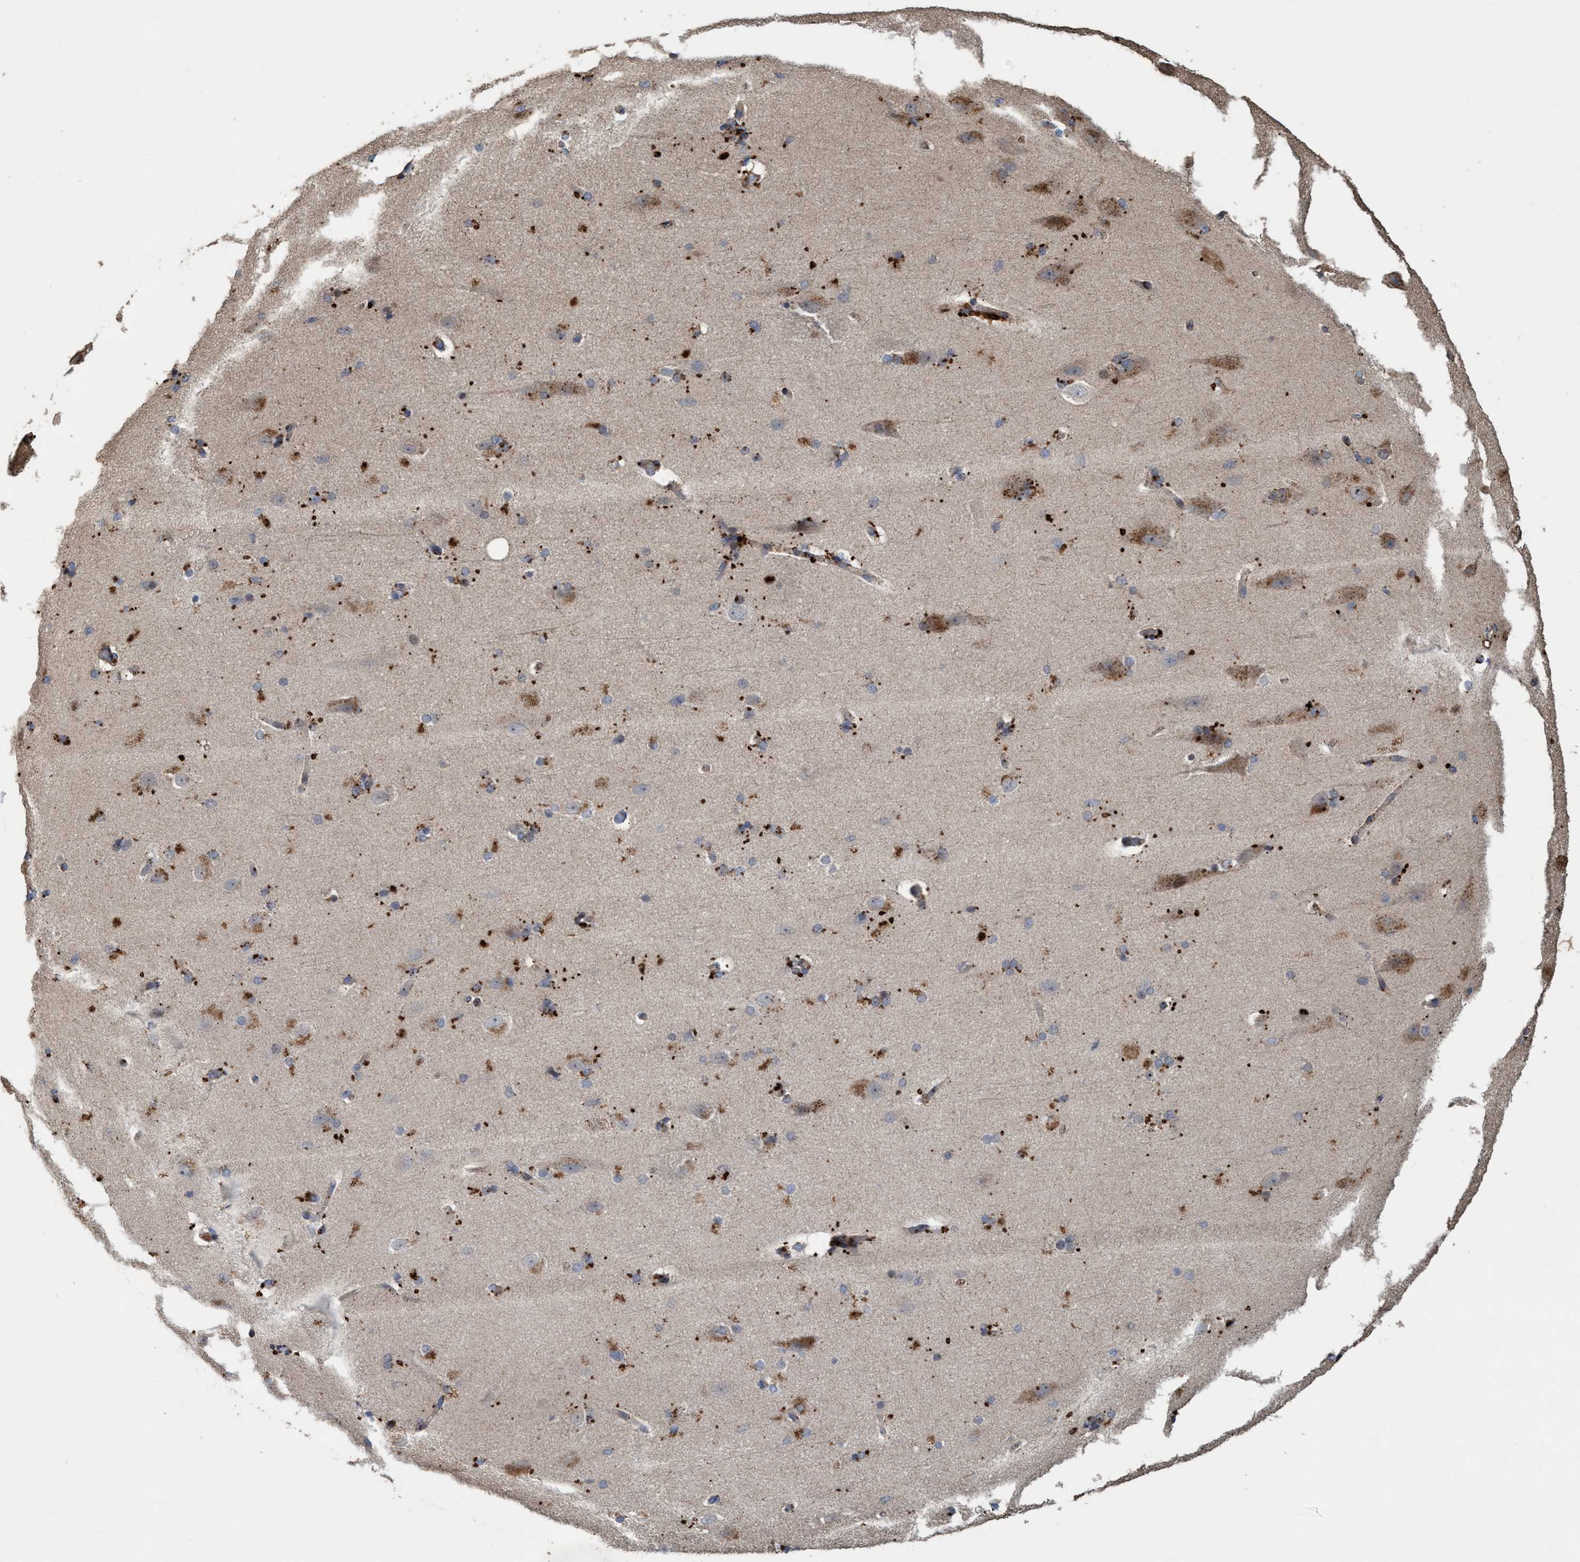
{"staining": {"intensity": "moderate", "quantity": ">75%", "location": "cytoplasmic/membranous"}, "tissue": "cerebral cortex", "cell_type": "Endothelial cells", "image_type": "normal", "snomed": [{"axis": "morphology", "description": "Normal tissue, NOS"}, {"axis": "topography", "description": "Cerebral cortex"}, {"axis": "topography", "description": "Hippocampus"}], "caption": "Immunohistochemical staining of unremarkable cerebral cortex shows medium levels of moderate cytoplasmic/membranous positivity in approximately >75% of endothelial cells.", "gene": "BBS9", "patient": {"sex": "female", "age": 19}}